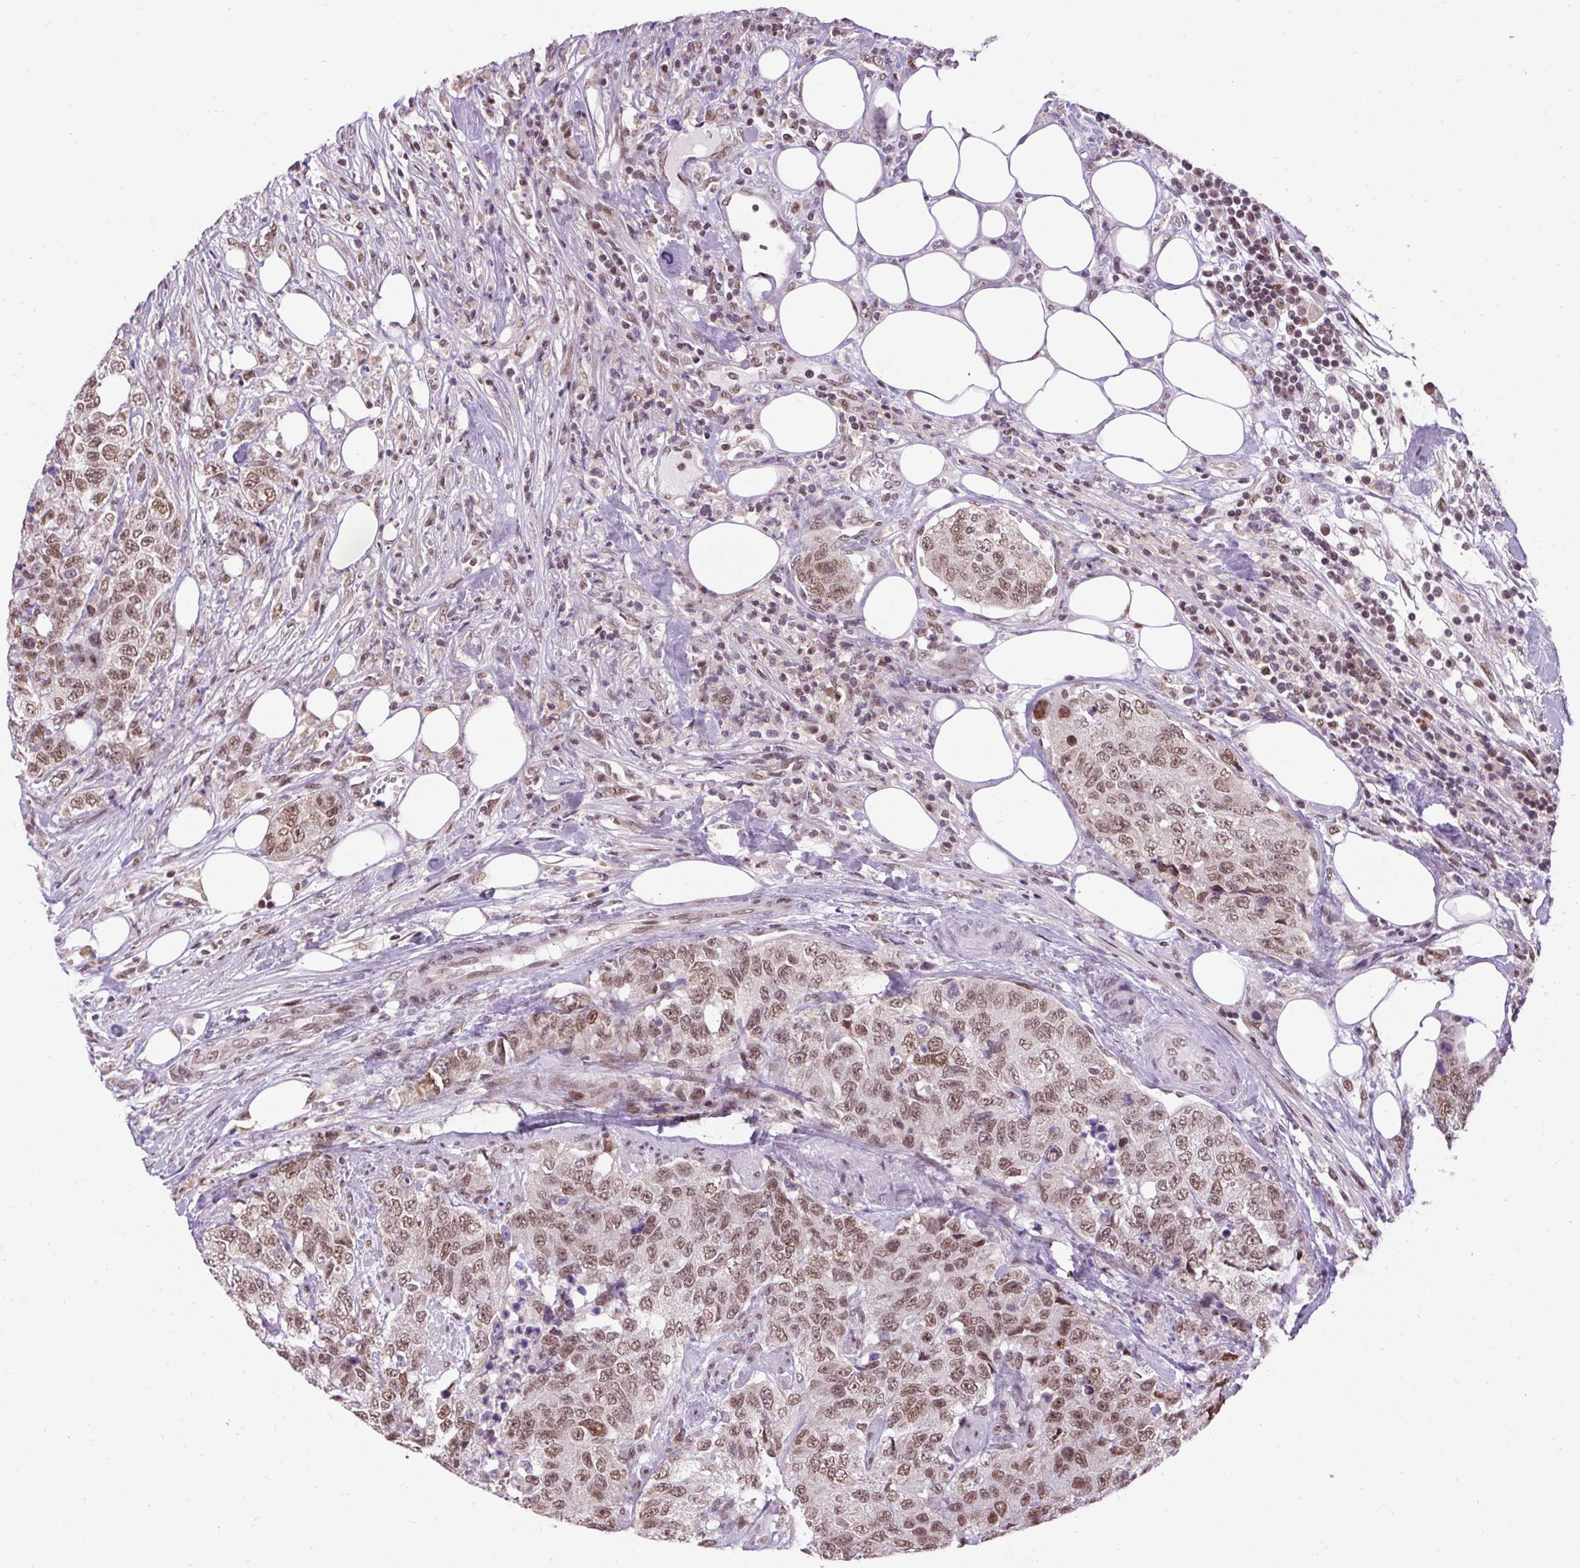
{"staining": {"intensity": "moderate", "quantity": ">75%", "location": "nuclear"}, "tissue": "urothelial cancer", "cell_type": "Tumor cells", "image_type": "cancer", "snomed": [{"axis": "morphology", "description": "Urothelial carcinoma, High grade"}, {"axis": "topography", "description": "Urinary bladder"}], "caption": "An immunohistochemistry image of tumor tissue is shown. Protein staining in brown labels moderate nuclear positivity in urothelial cancer within tumor cells.", "gene": "ZNF672", "patient": {"sex": "female", "age": 78}}